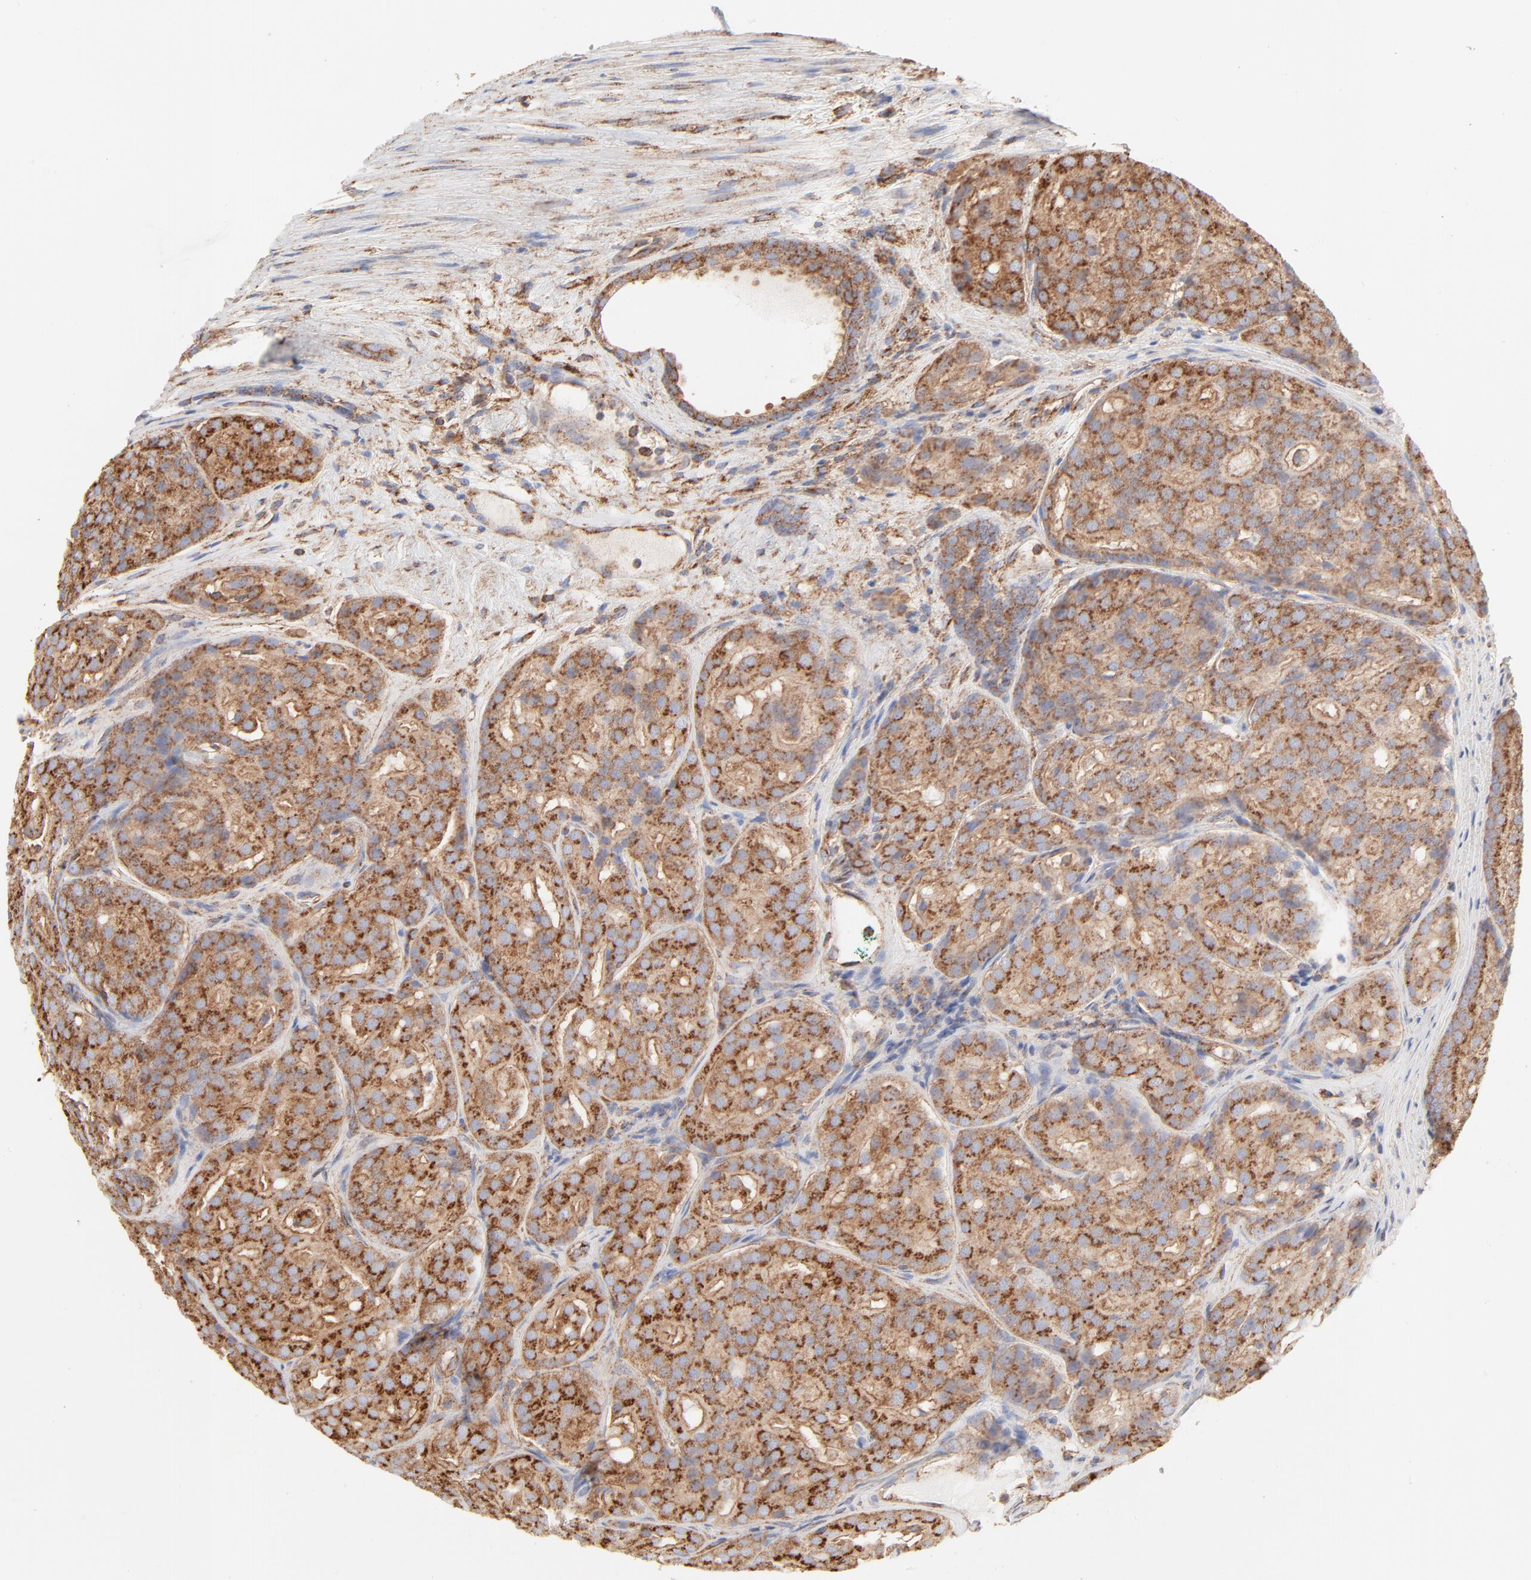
{"staining": {"intensity": "strong", "quantity": ">75%", "location": "cytoplasmic/membranous"}, "tissue": "prostate cancer", "cell_type": "Tumor cells", "image_type": "cancer", "snomed": [{"axis": "morphology", "description": "Adenocarcinoma, High grade"}, {"axis": "topography", "description": "Prostate"}], "caption": "About >75% of tumor cells in prostate cancer (adenocarcinoma (high-grade)) demonstrate strong cytoplasmic/membranous protein positivity as visualized by brown immunohistochemical staining.", "gene": "CLTB", "patient": {"sex": "male", "age": 64}}